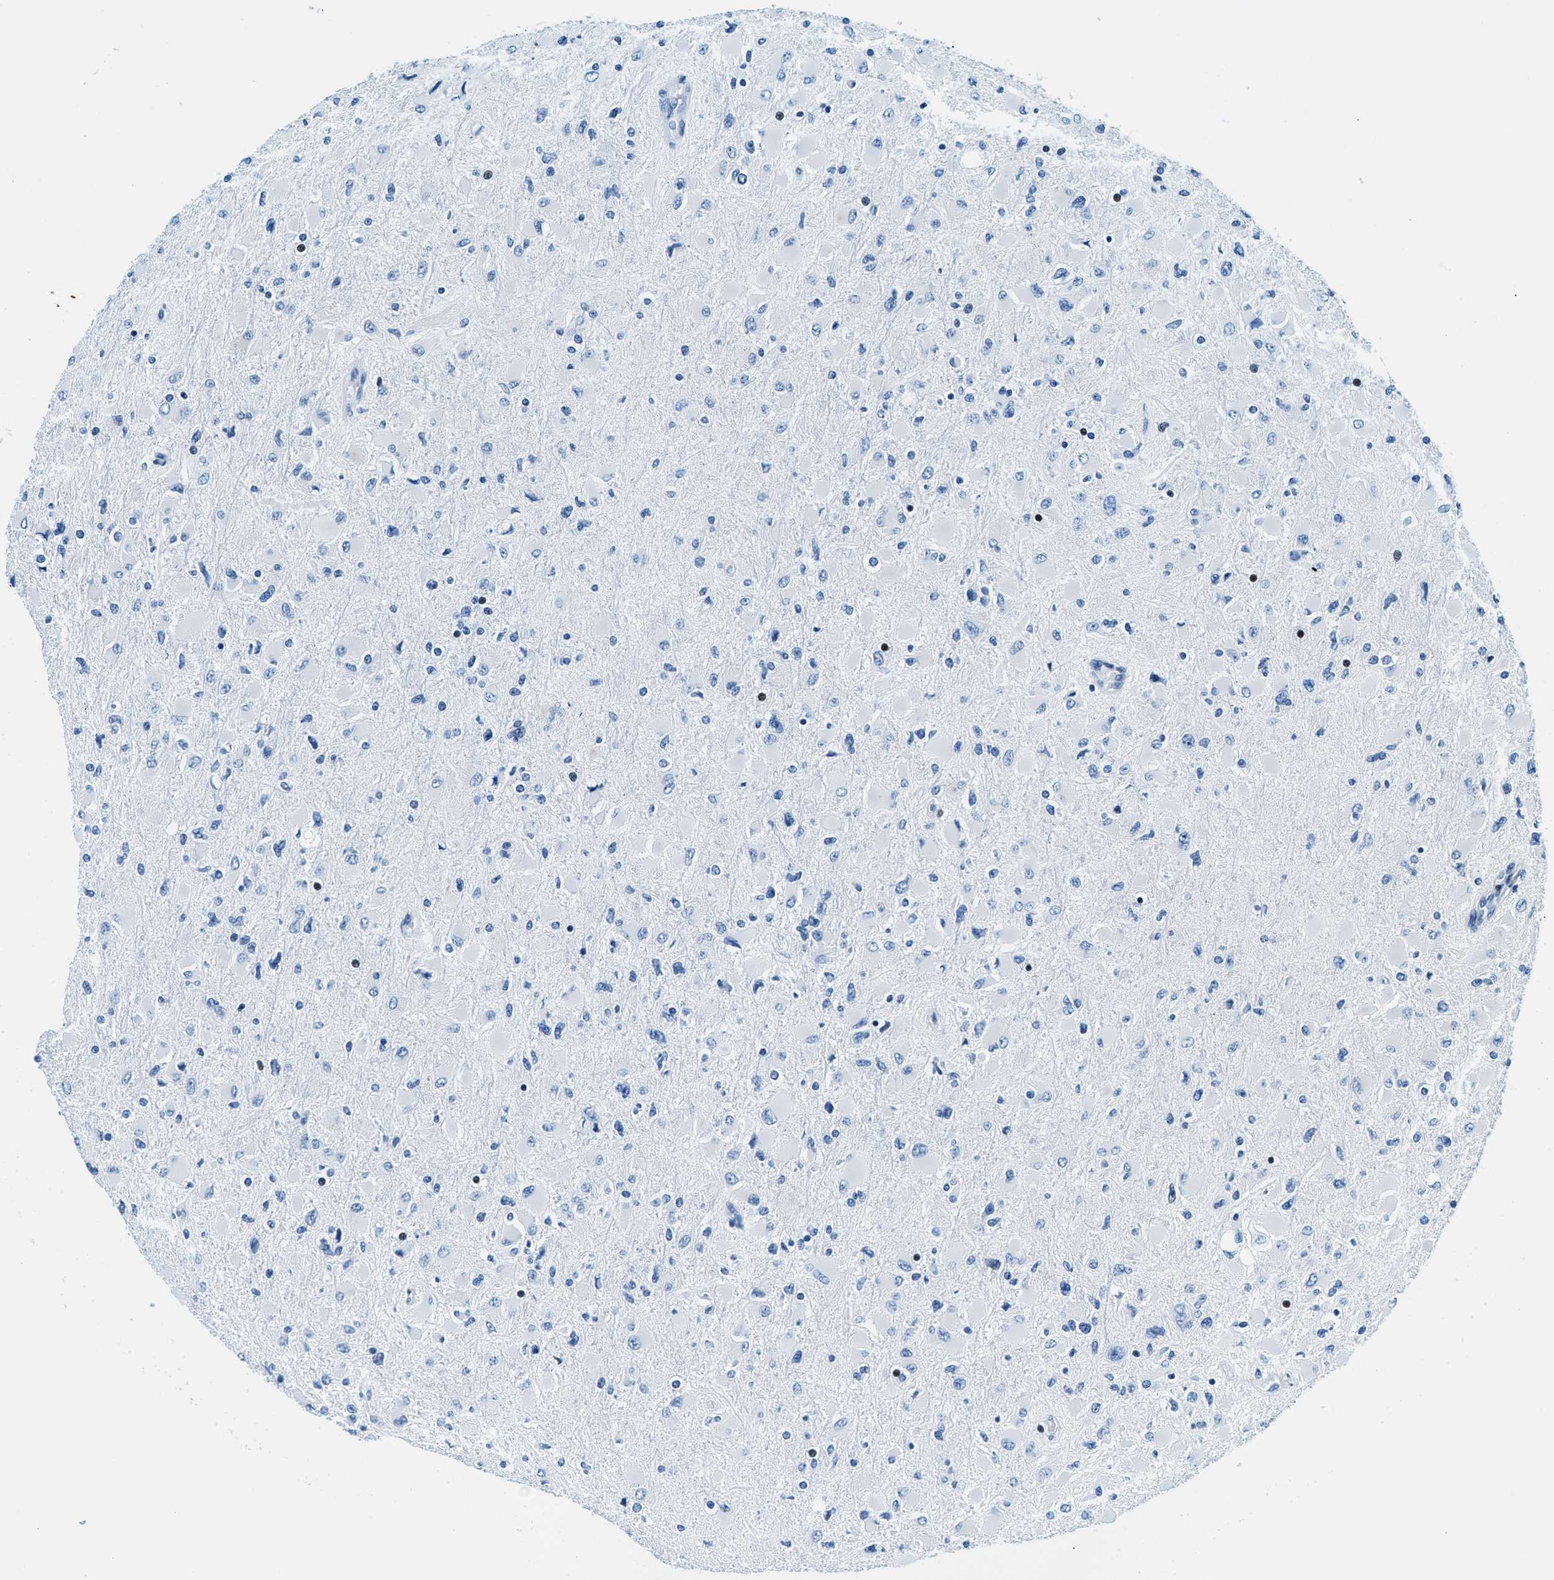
{"staining": {"intensity": "negative", "quantity": "none", "location": "none"}, "tissue": "glioma", "cell_type": "Tumor cells", "image_type": "cancer", "snomed": [{"axis": "morphology", "description": "Glioma, malignant, High grade"}, {"axis": "topography", "description": "Cerebral cortex"}], "caption": "Human malignant glioma (high-grade) stained for a protein using IHC reveals no positivity in tumor cells.", "gene": "VPS53", "patient": {"sex": "female", "age": 36}}